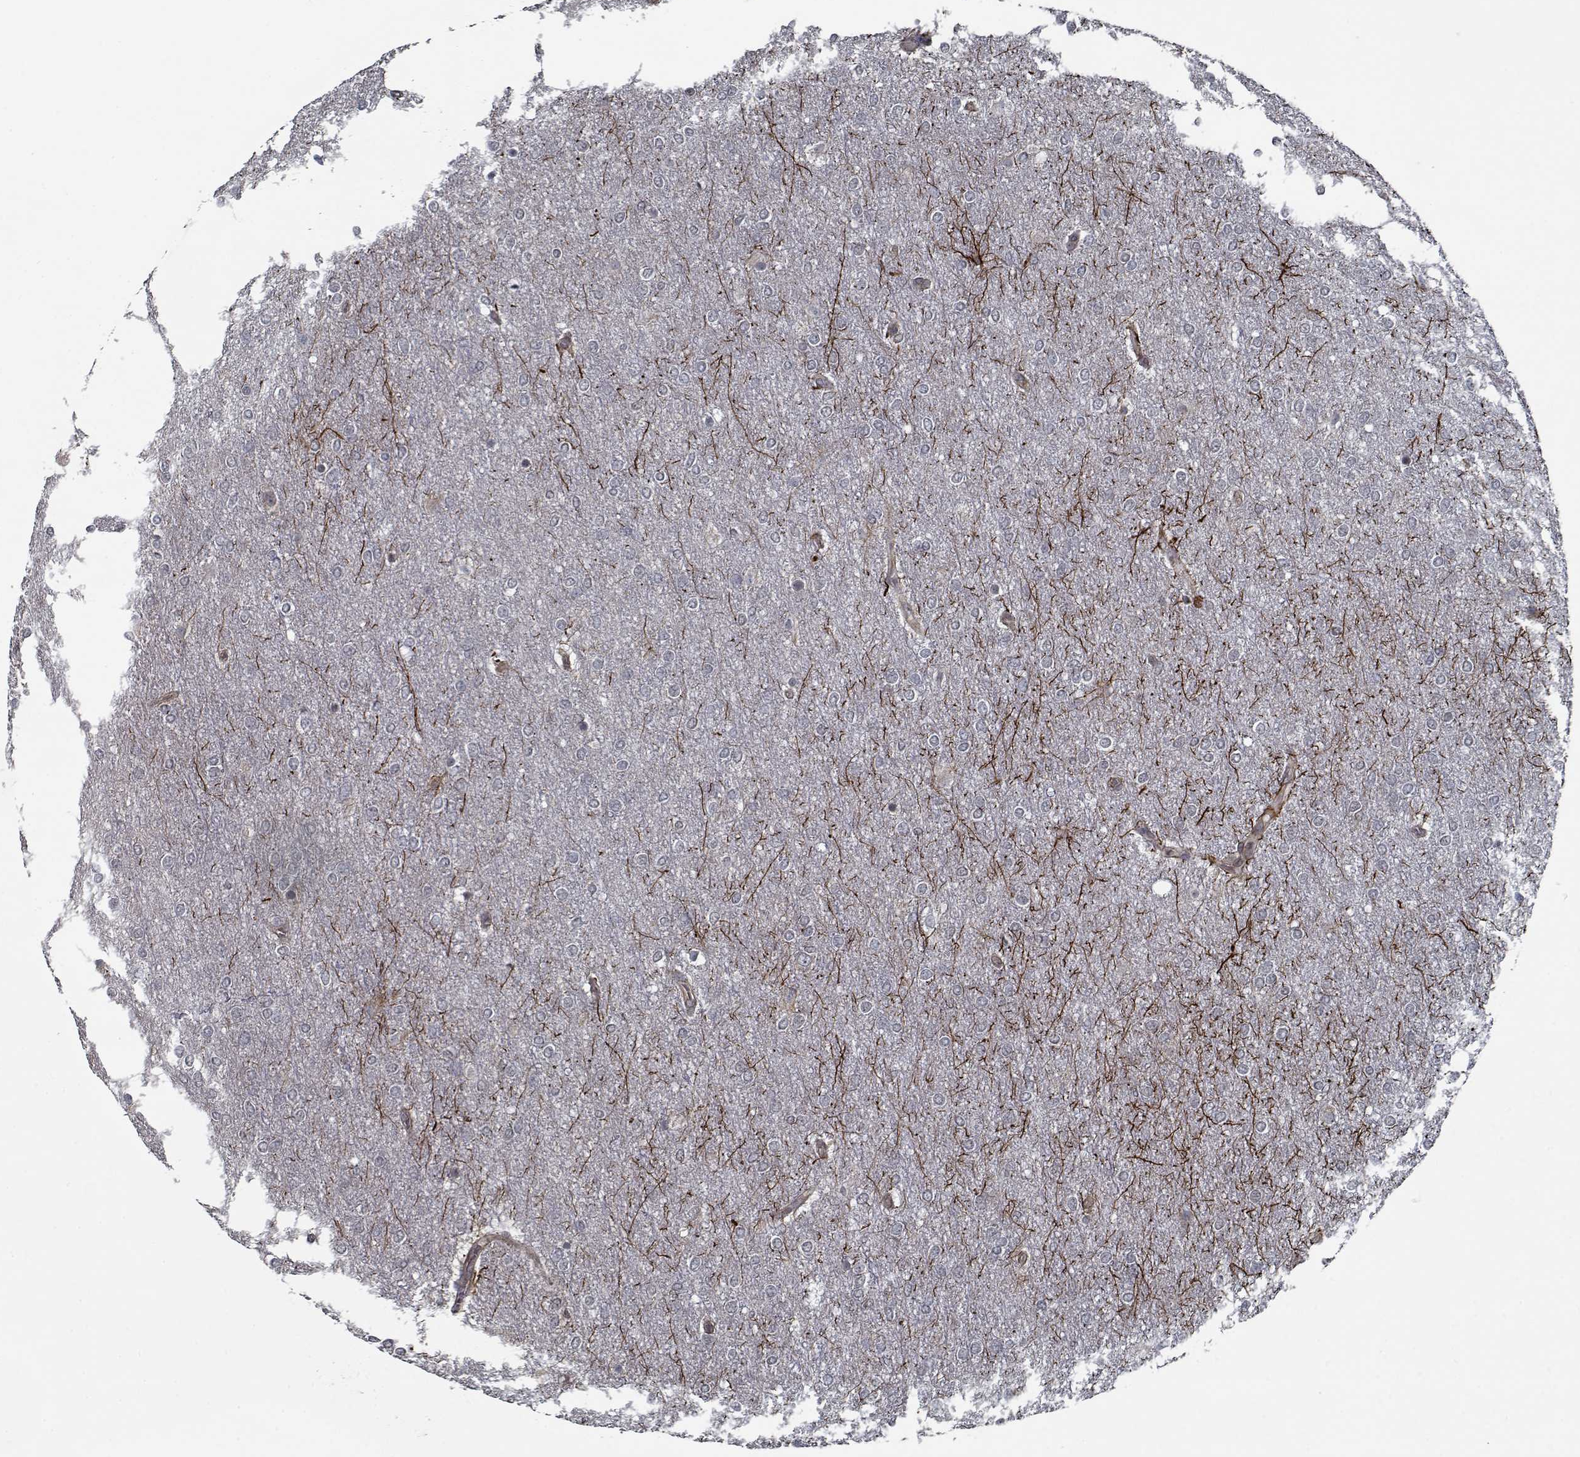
{"staining": {"intensity": "negative", "quantity": "none", "location": "none"}, "tissue": "glioma", "cell_type": "Tumor cells", "image_type": "cancer", "snomed": [{"axis": "morphology", "description": "Glioma, malignant, High grade"}, {"axis": "topography", "description": "Brain"}], "caption": "Malignant glioma (high-grade) was stained to show a protein in brown. There is no significant positivity in tumor cells. (DAB (3,3'-diaminobenzidine) immunohistochemistry visualized using brightfield microscopy, high magnification).", "gene": "NLK", "patient": {"sex": "female", "age": 61}}